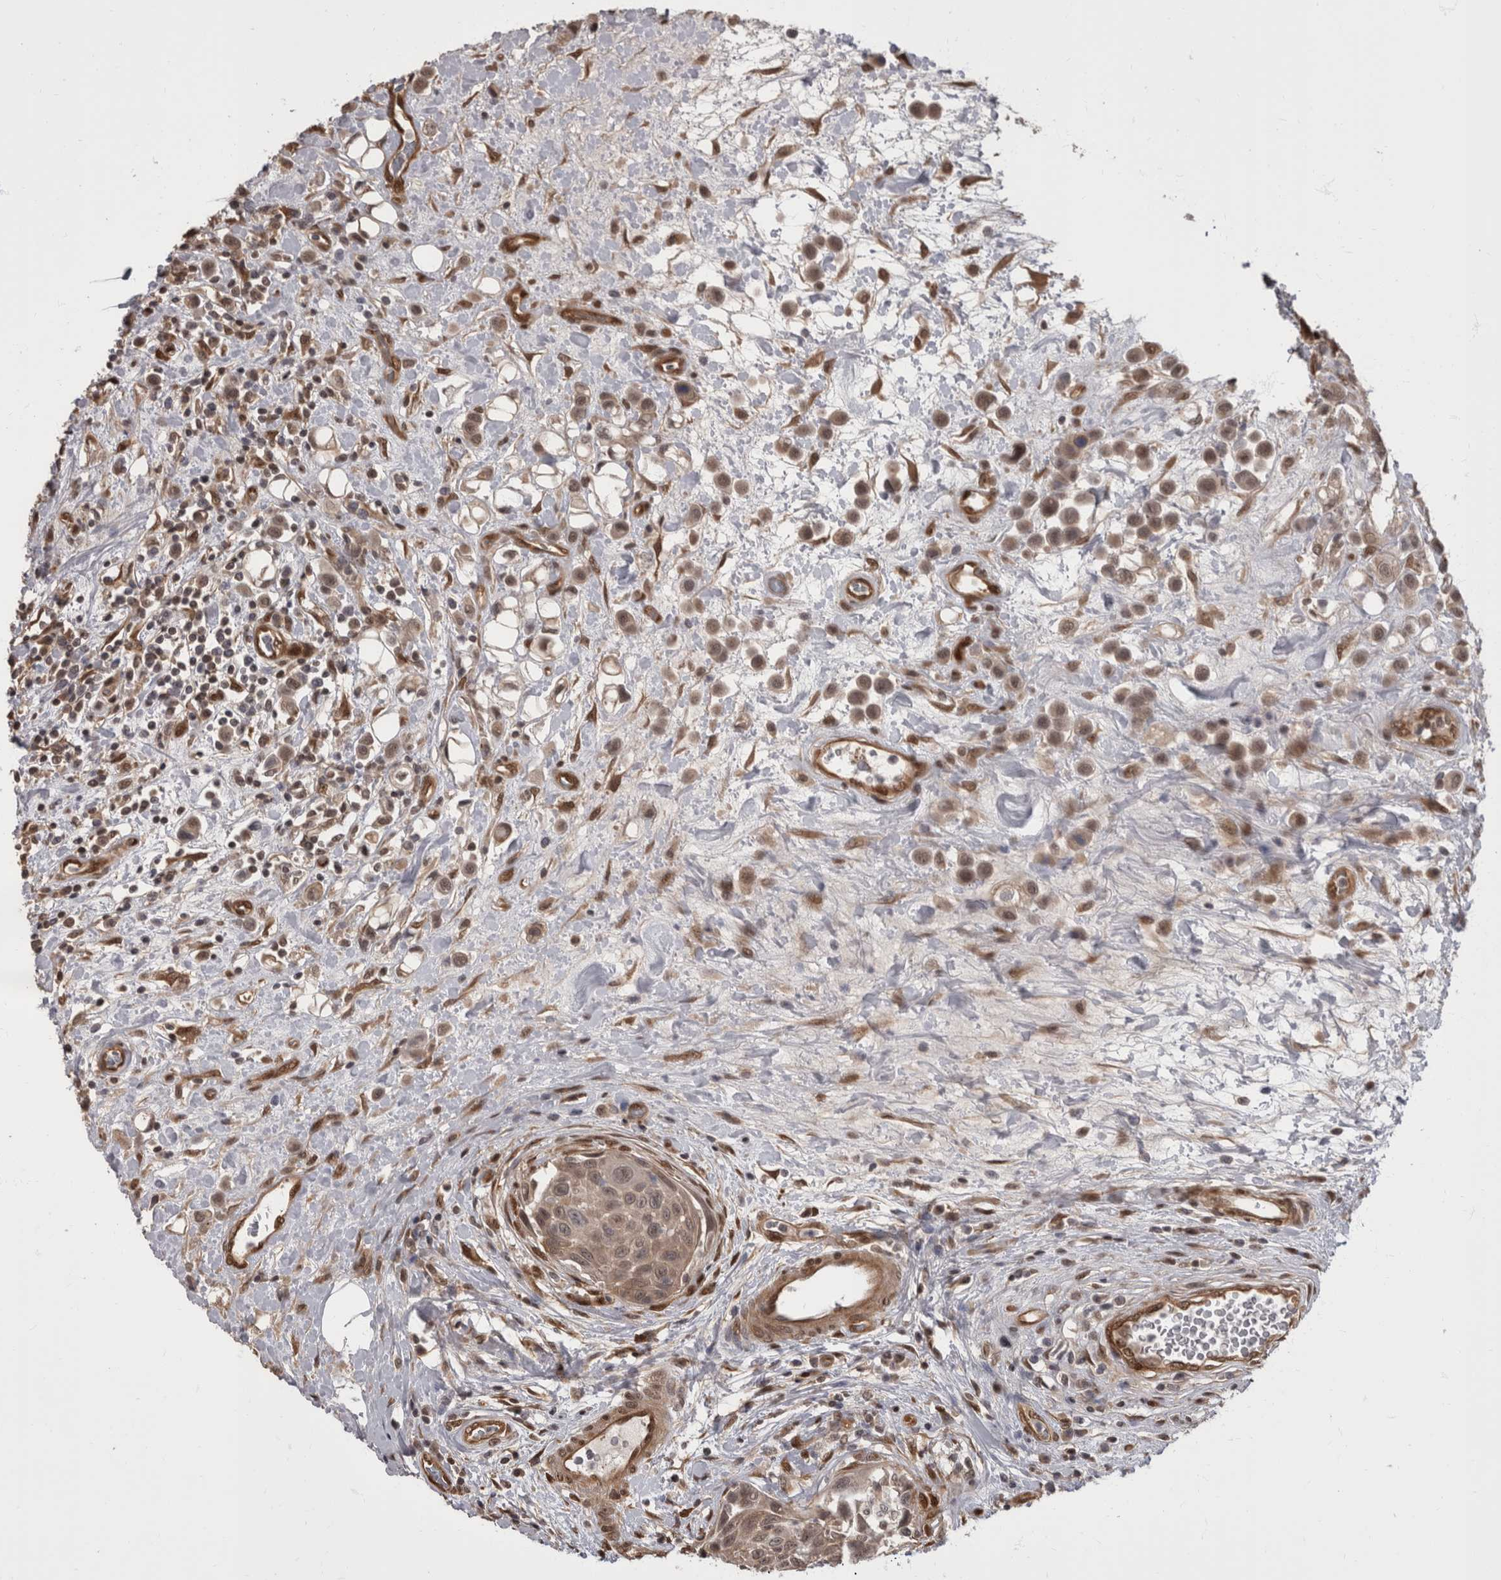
{"staining": {"intensity": "moderate", "quantity": ">75%", "location": "nuclear"}, "tissue": "urothelial cancer", "cell_type": "Tumor cells", "image_type": "cancer", "snomed": [{"axis": "morphology", "description": "Urothelial carcinoma, High grade"}, {"axis": "topography", "description": "Urinary bladder"}], "caption": "A brown stain labels moderate nuclear staining of a protein in urothelial cancer tumor cells.", "gene": "AKT3", "patient": {"sex": "male", "age": 50}}